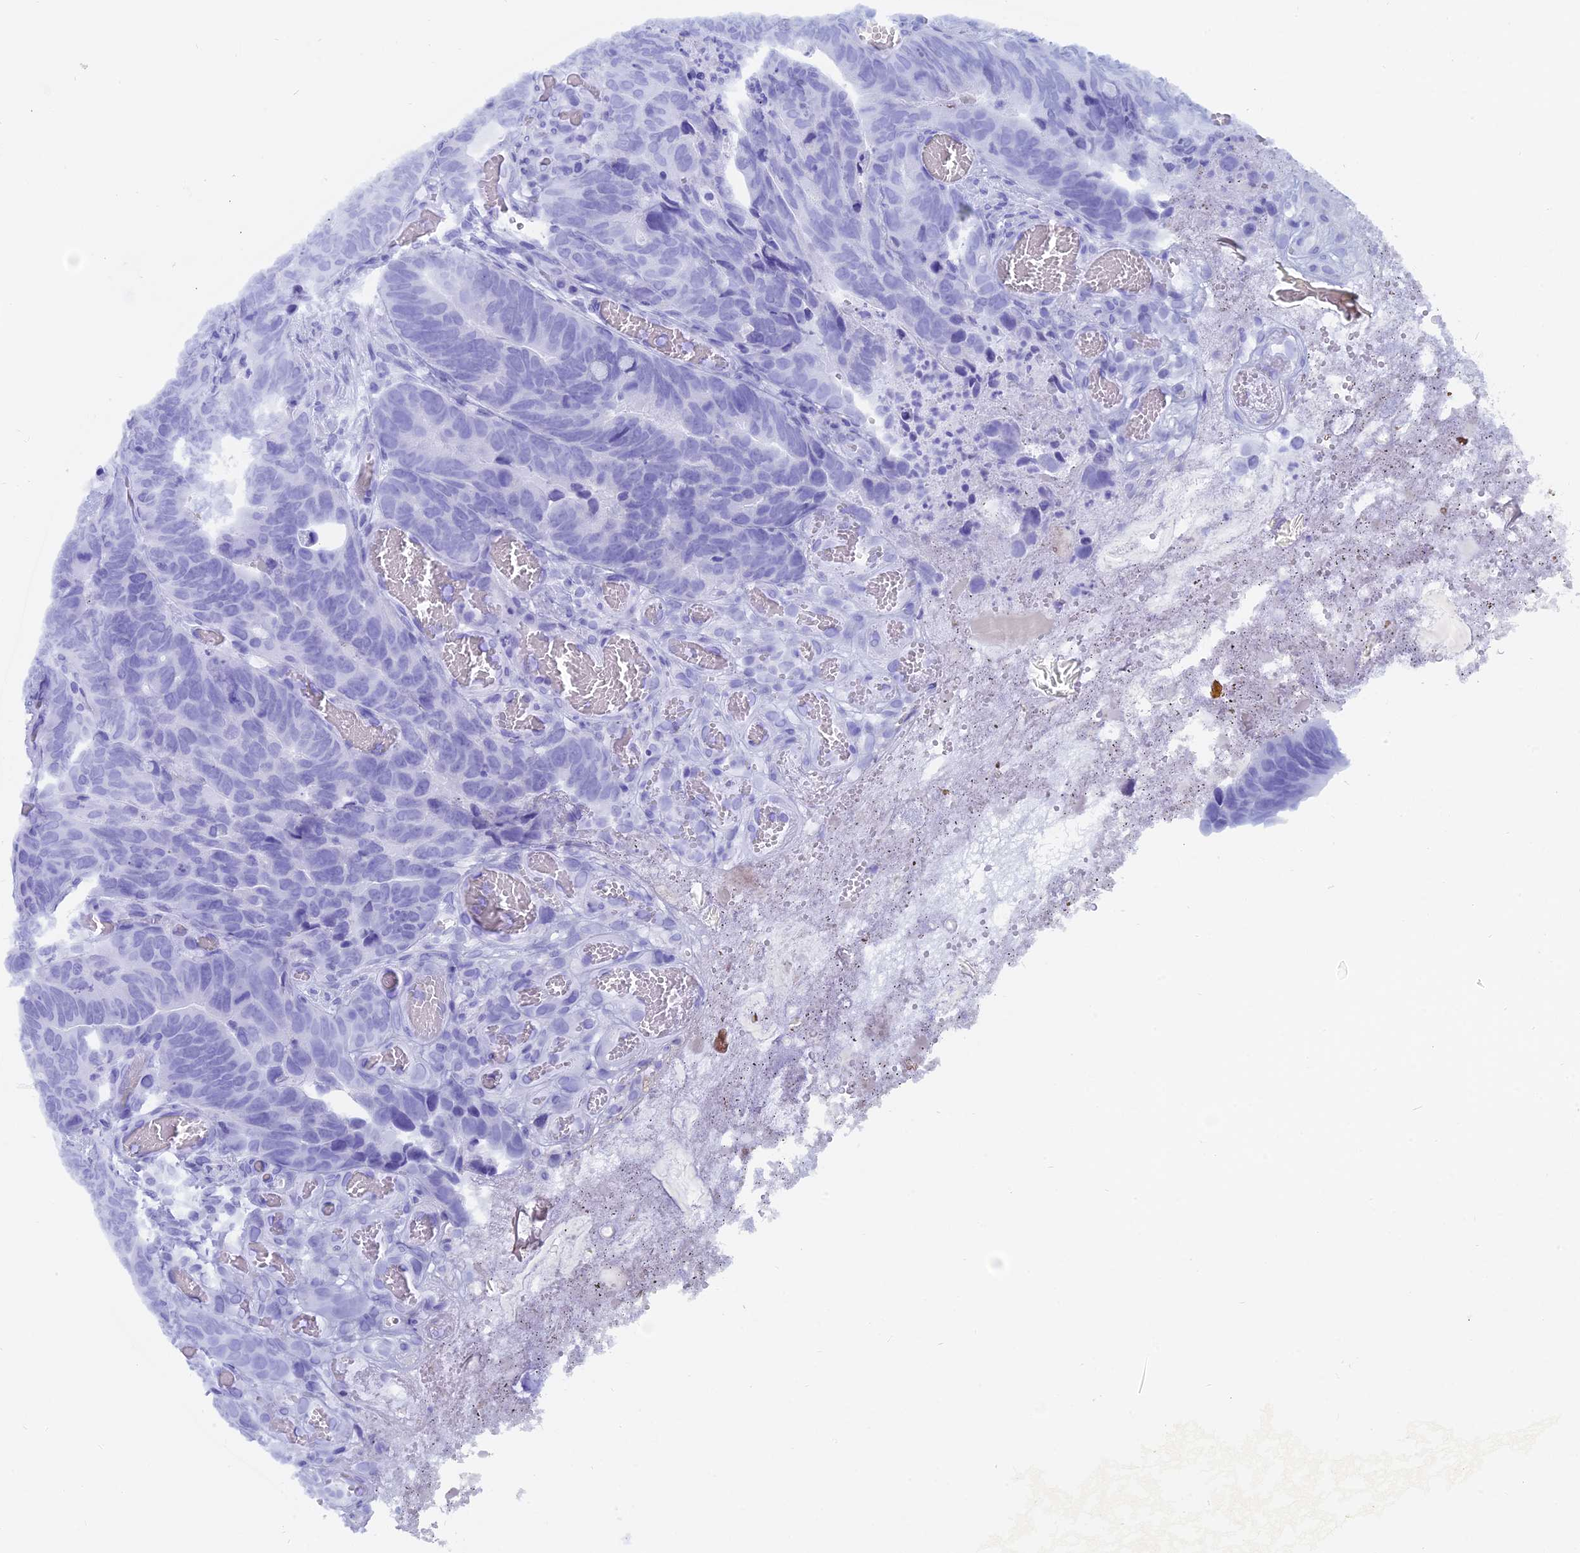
{"staining": {"intensity": "negative", "quantity": "none", "location": "none"}, "tissue": "colorectal cancer", "cell_type": "Tumor cells", "image_type": "cancer", "snomed": [{"axis": "morphology", "description": "Adenocarcinoma, NOS"}, {"axis": "topography", "description": "Colon"}], "caption": "Colorectal cancer (adenocarcinoma) stained for a protein using IHC shows no staining tumor cells.", "gene": "CAPS", "patient": {"sex": "female", "age": 82}}